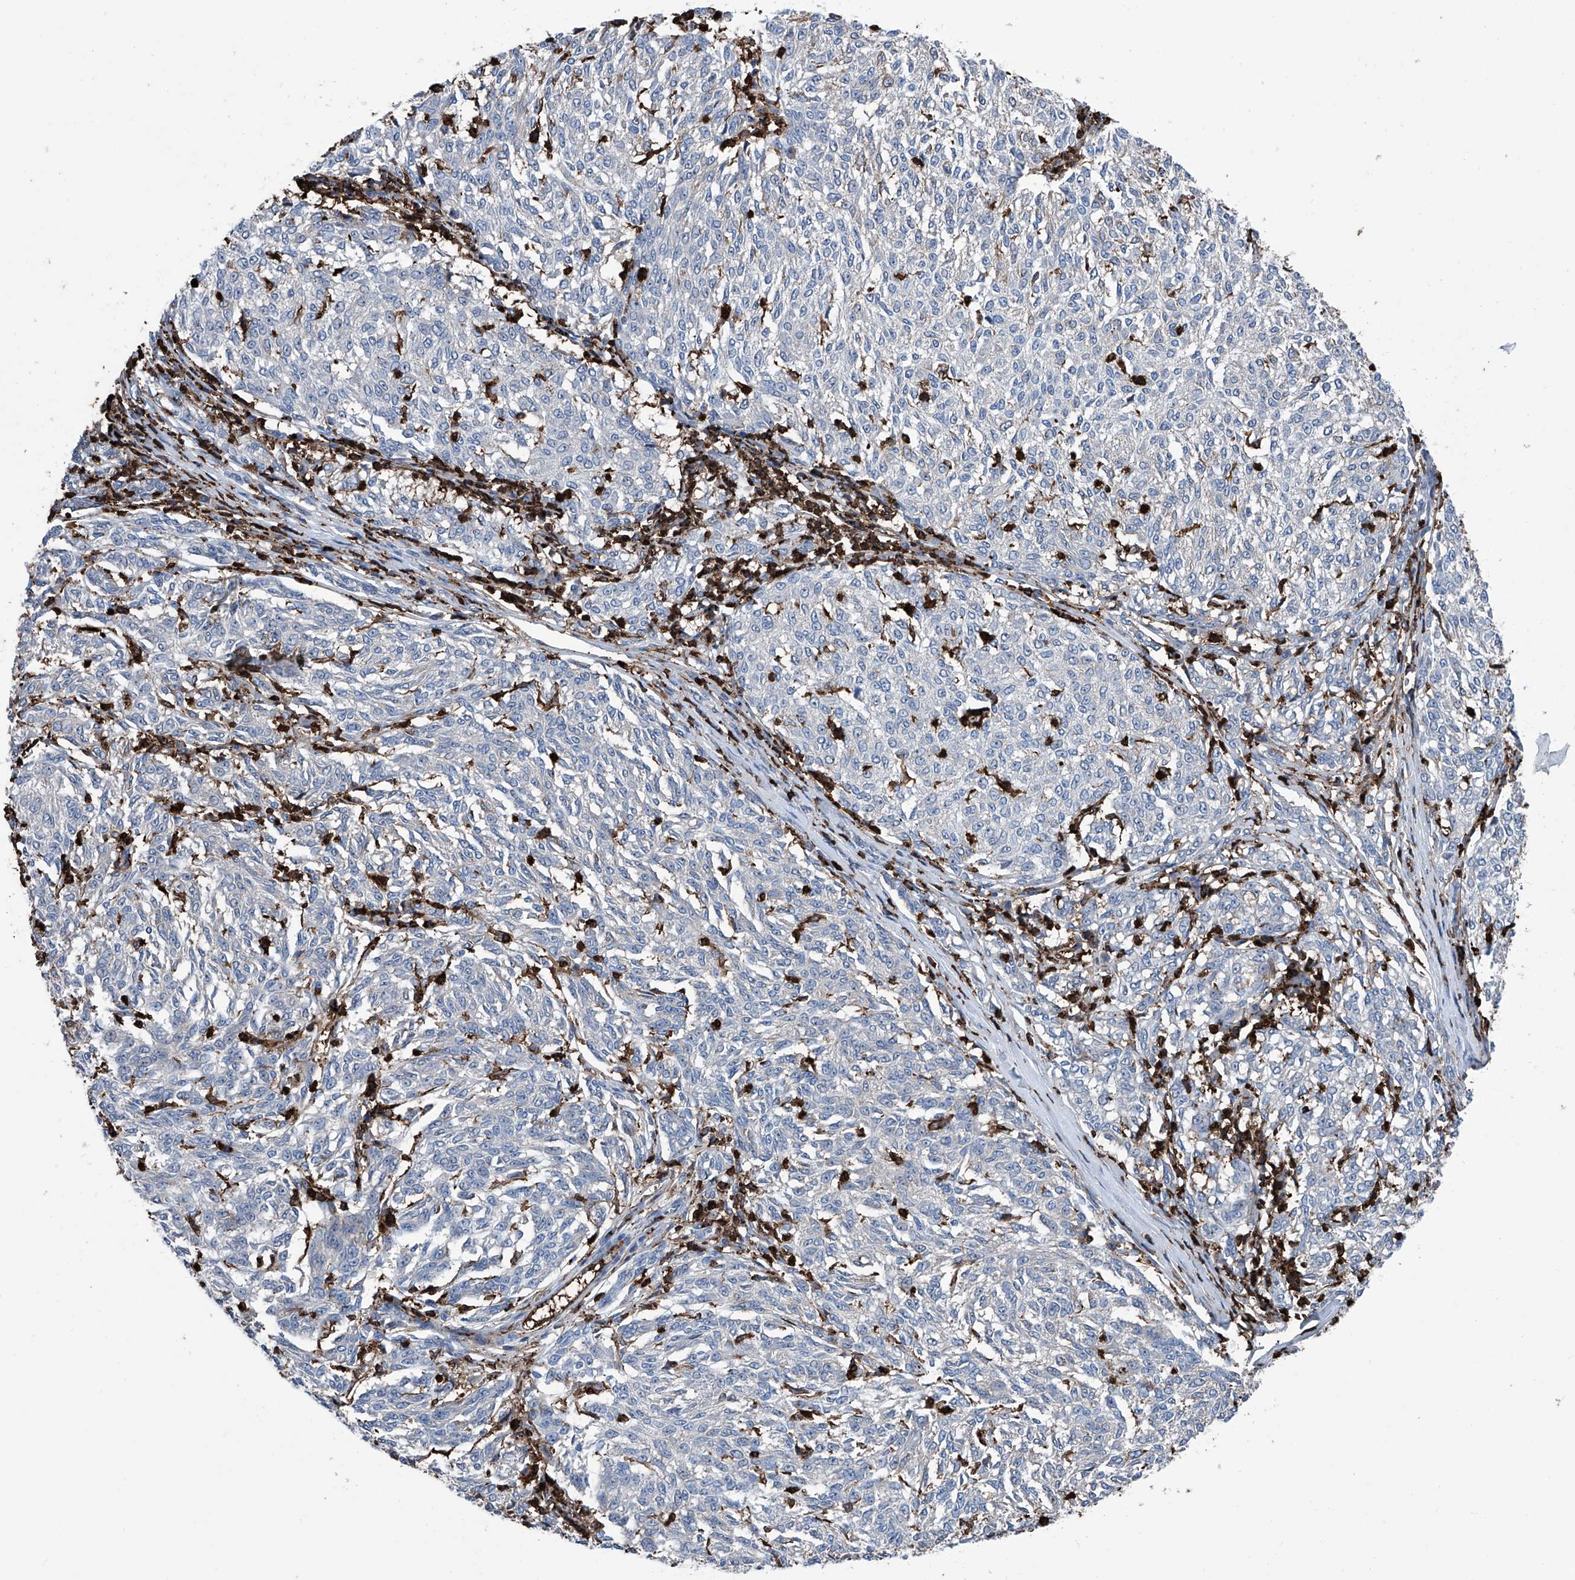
{"staining": {"intensity": "weak", "quantity": "<25%", "location": "cytoplasmic/membranous"}, "tissue": "melanoma", "cell_type": "Tumor cells", "image_type": "cancer", "snomed": [{"axis": "morphology", "description": "Malignant melanoma, NOS"}, {"axis": "topography", "description": "Skin"}], "caption": "This photomicrograph is of malignant melanoma stained with immunohistochemistry to label a protein in brown with the nuclei are counter-stained blue. There is no expression in tumor cells.", "gene": "ZNF484", "patient": {"sex": "female", "age": 72}}